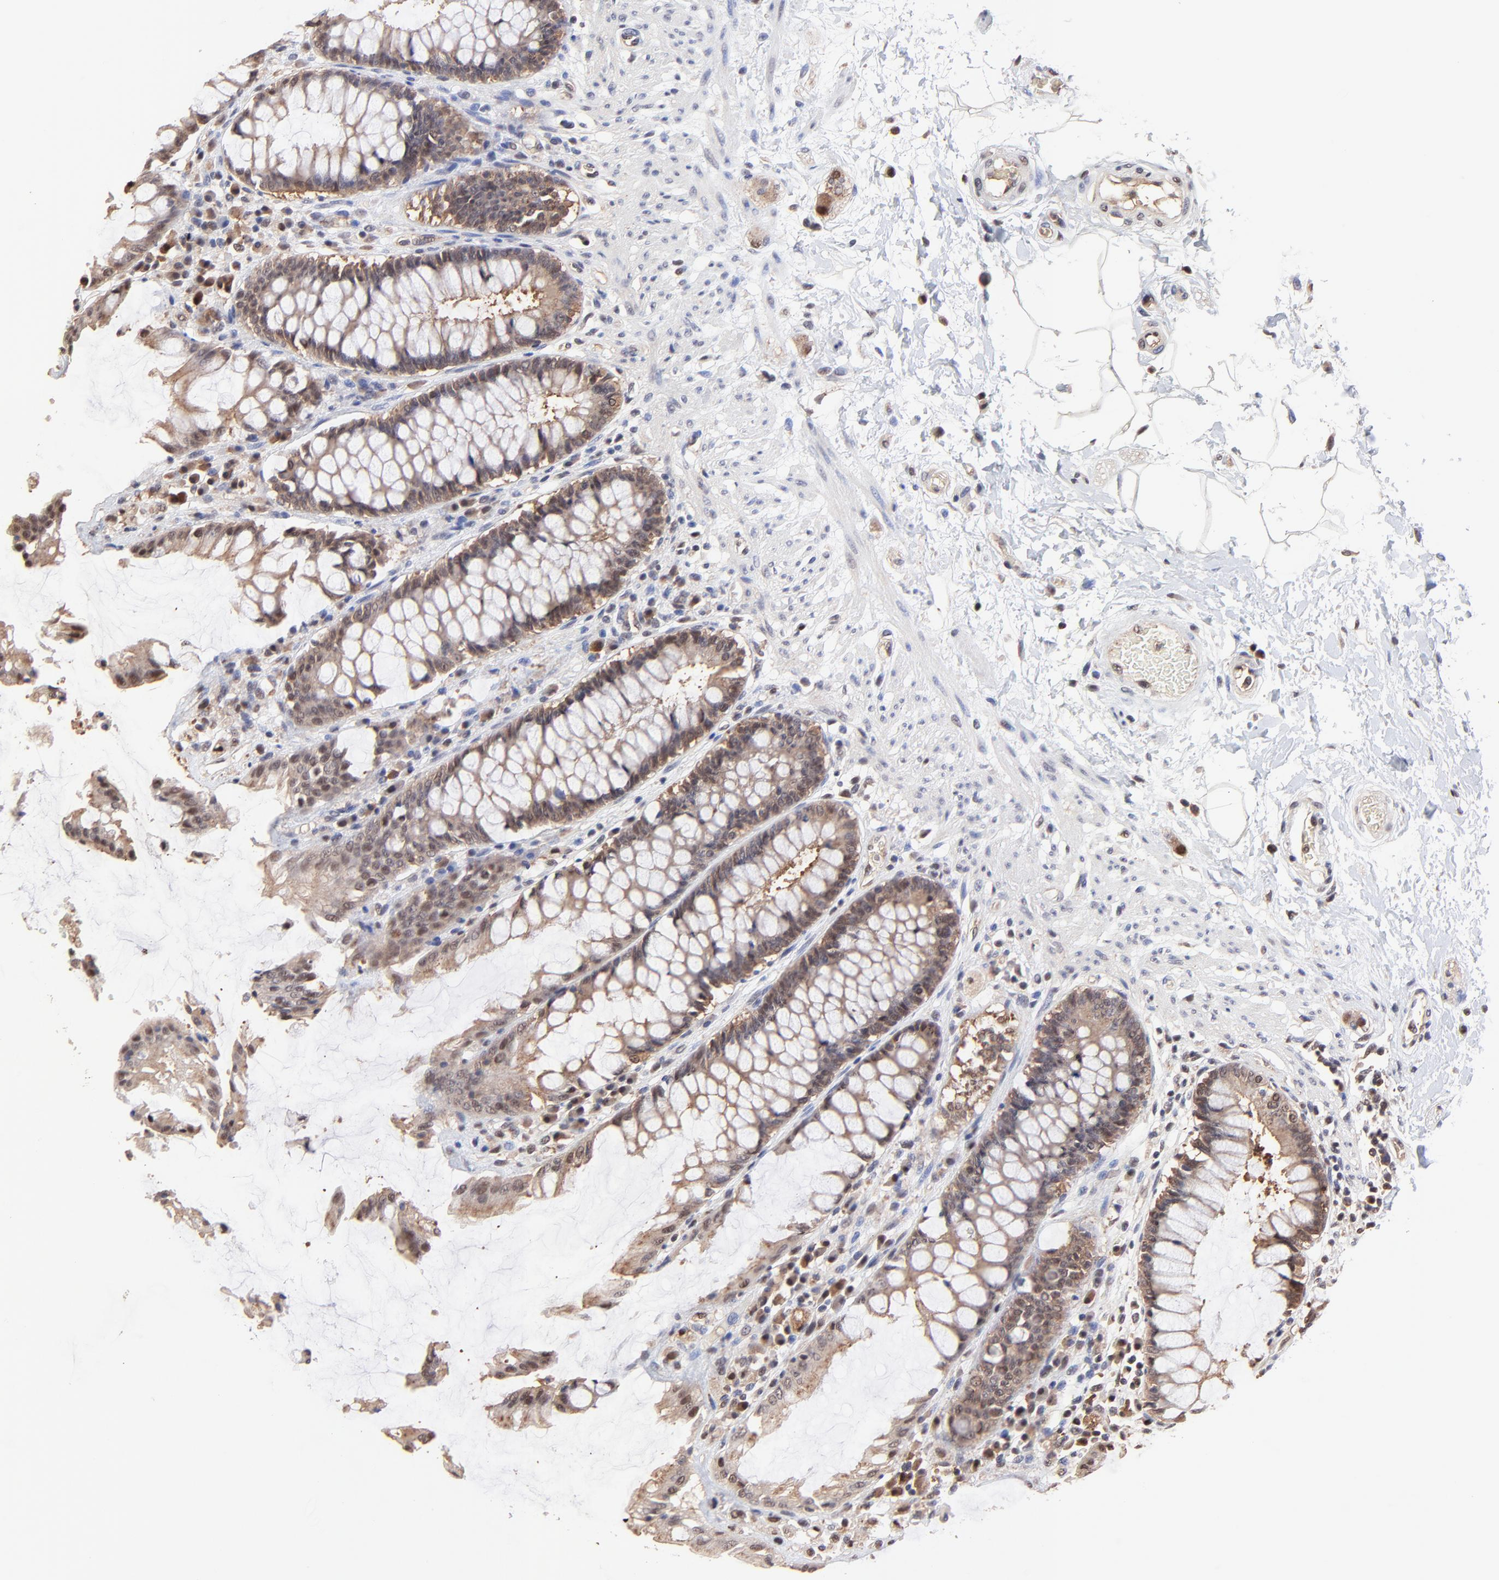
{"staining": {"intensity": "strong", "quantity": ">75%", "location": "cytoplasmic/membranous"}, "tissue": "rectum", "cell_type": "Glandular cells", "image_type": "normal", "snomed": [{"axis": "morphology", "description": "Normal tissue, NOS"}, {"axis": "topography", "description": "Rectum"}], "caption": "The immunohistochemical stain highlights strong cytoplasmic/membranous expression in glandular cells of unremarkable rectum. (brown staining indicates protein expression, while blue staining denotes nuclei).", "gene": "PSMA6", "patient": {"sex": "female", "age": 46}}